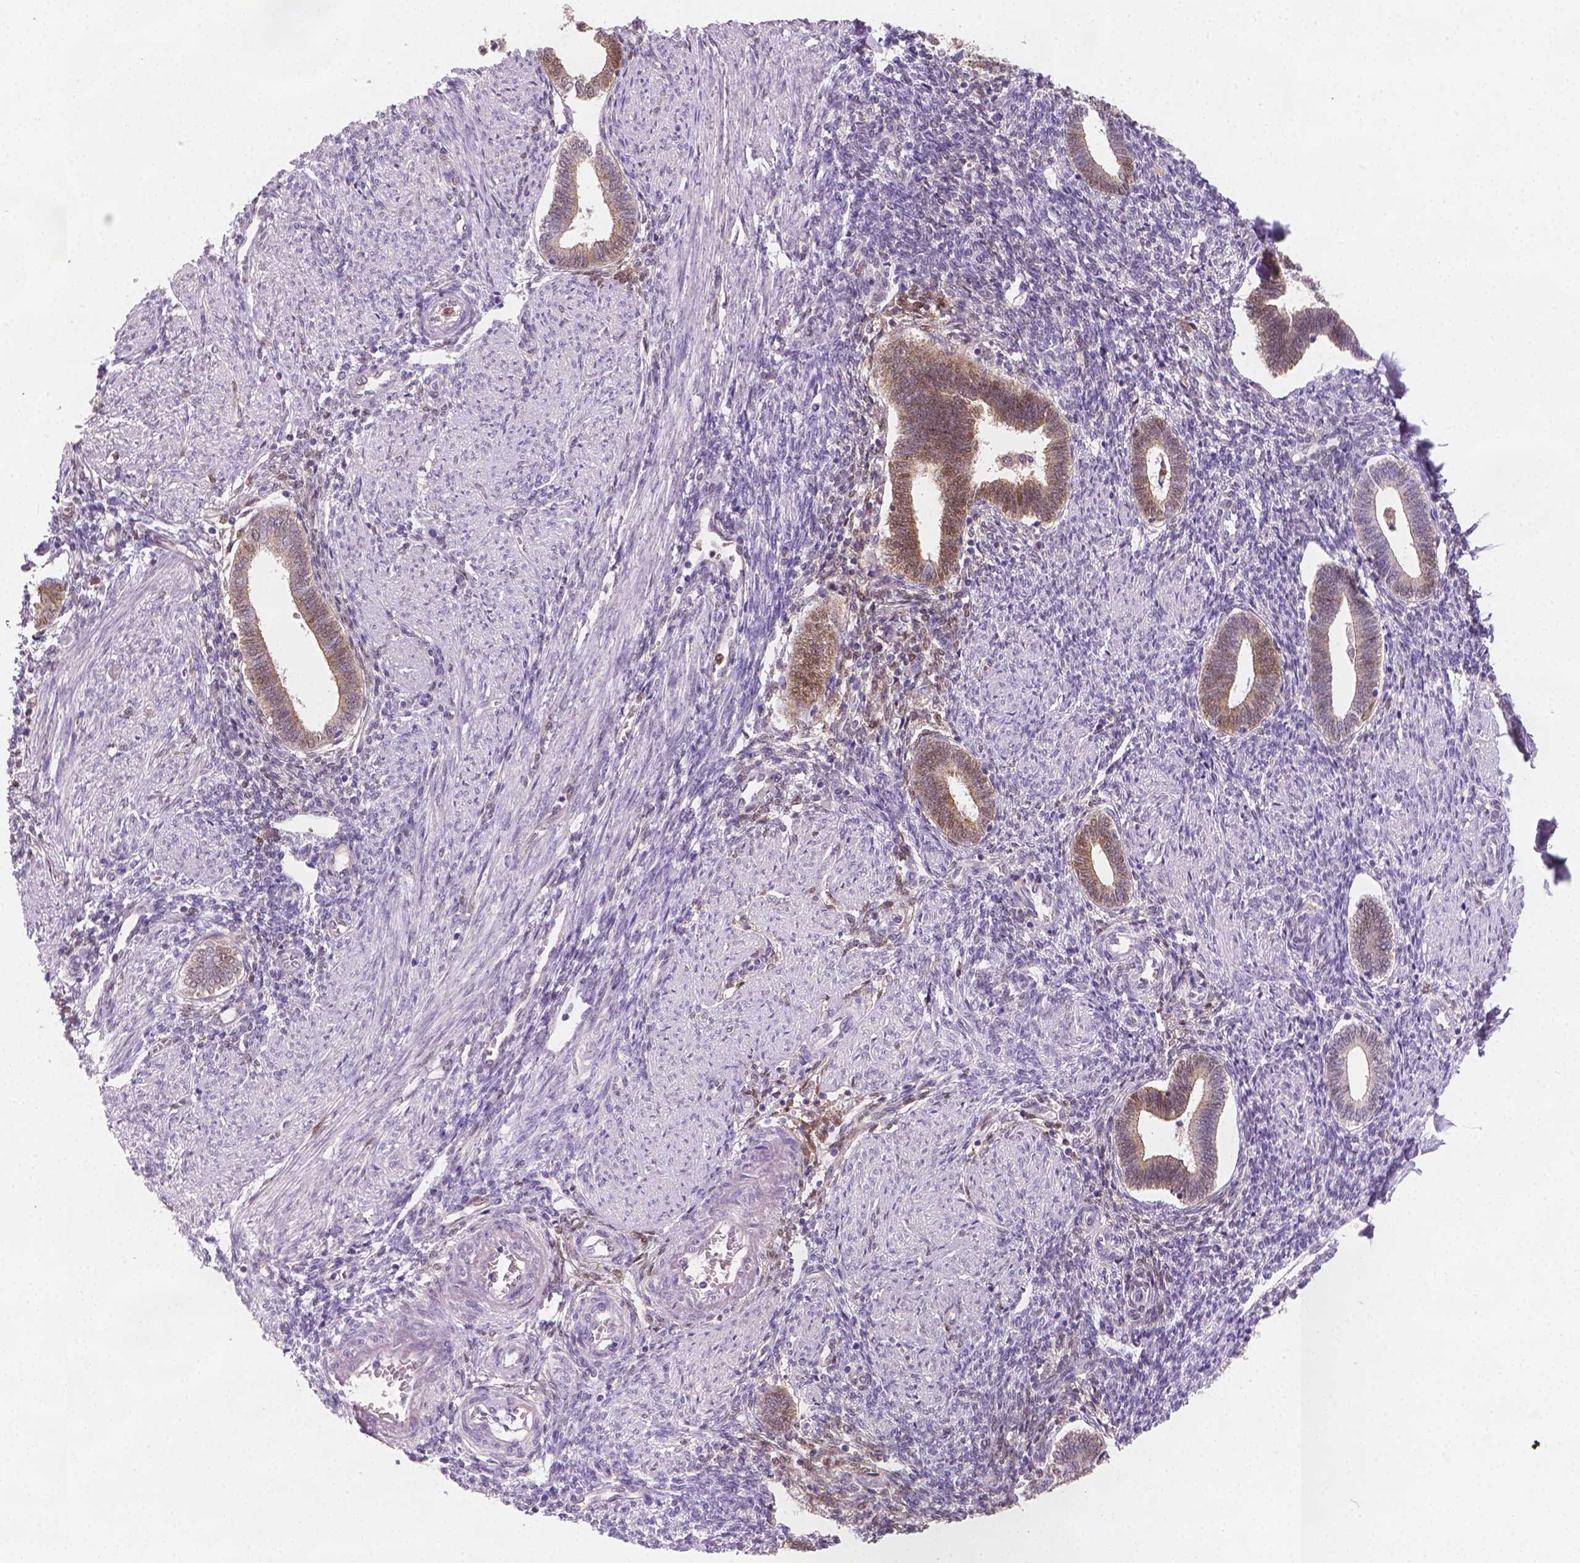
{"staining": {"intensity": "negative", "quantity": "none", "location": "none"}, "tissue": "endometrium", "cell_type": "Cells in endometrial stroma", "image_type": "normal", "snomed": [{"axis": "morphology", "description": "Normal tissue, NOS"}, {"axis": "topography", "description": "Endometrium"}], "caption": "High magnification brightfield microscopy of benign endometrium stained with DAB (3,3'-diaminobenzidine) (brown) and counterstained with hematoxylin (blue): cells in endometrial stroma show no significant expression.", "gene": "TNFAIP2", "patient": {"sex": "female", "age": 42}}